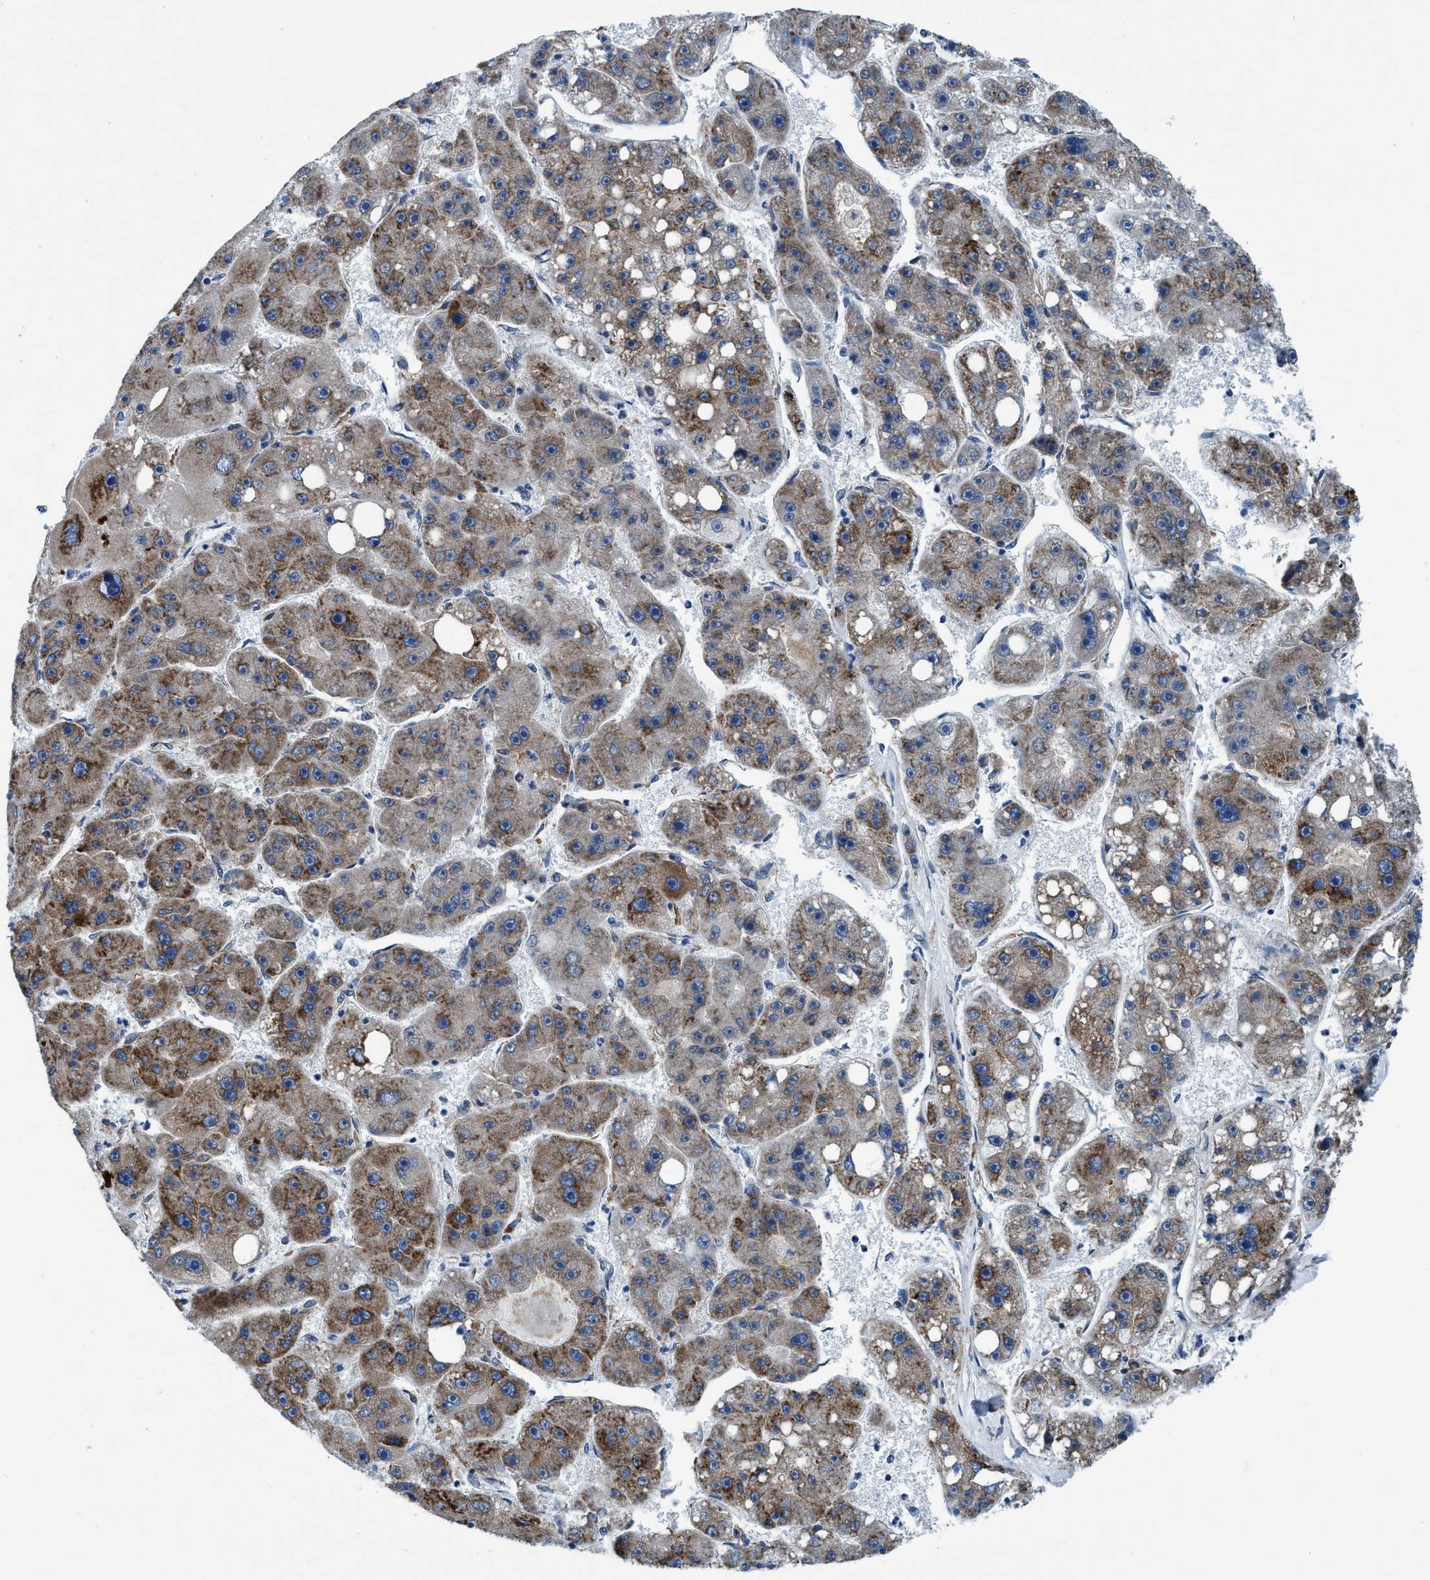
{"staining": {"intensity": "moderate", "quantity": "25%-75%", "location": "cytoplasmic/membranous"}, "tissue": "liver cancer", "cell_type": "Tumor cells", "image_type": "cancer", "snomed": [{"axis": "morphology", "description": "Carcinoma, Hepatocellular, NOS"}, {"axis": "topography", "description": "Liver"}], "caption": "An immunohistochemistry photomicrograph of tumor tissue is shown. Protein staining in brown labels moderate cytoplasmic/membranous positivity in liver hepatocellular carcinoma within tumor cells.", "gene": "ARMC9", "patient": {"sex": "female", "age": 61}}